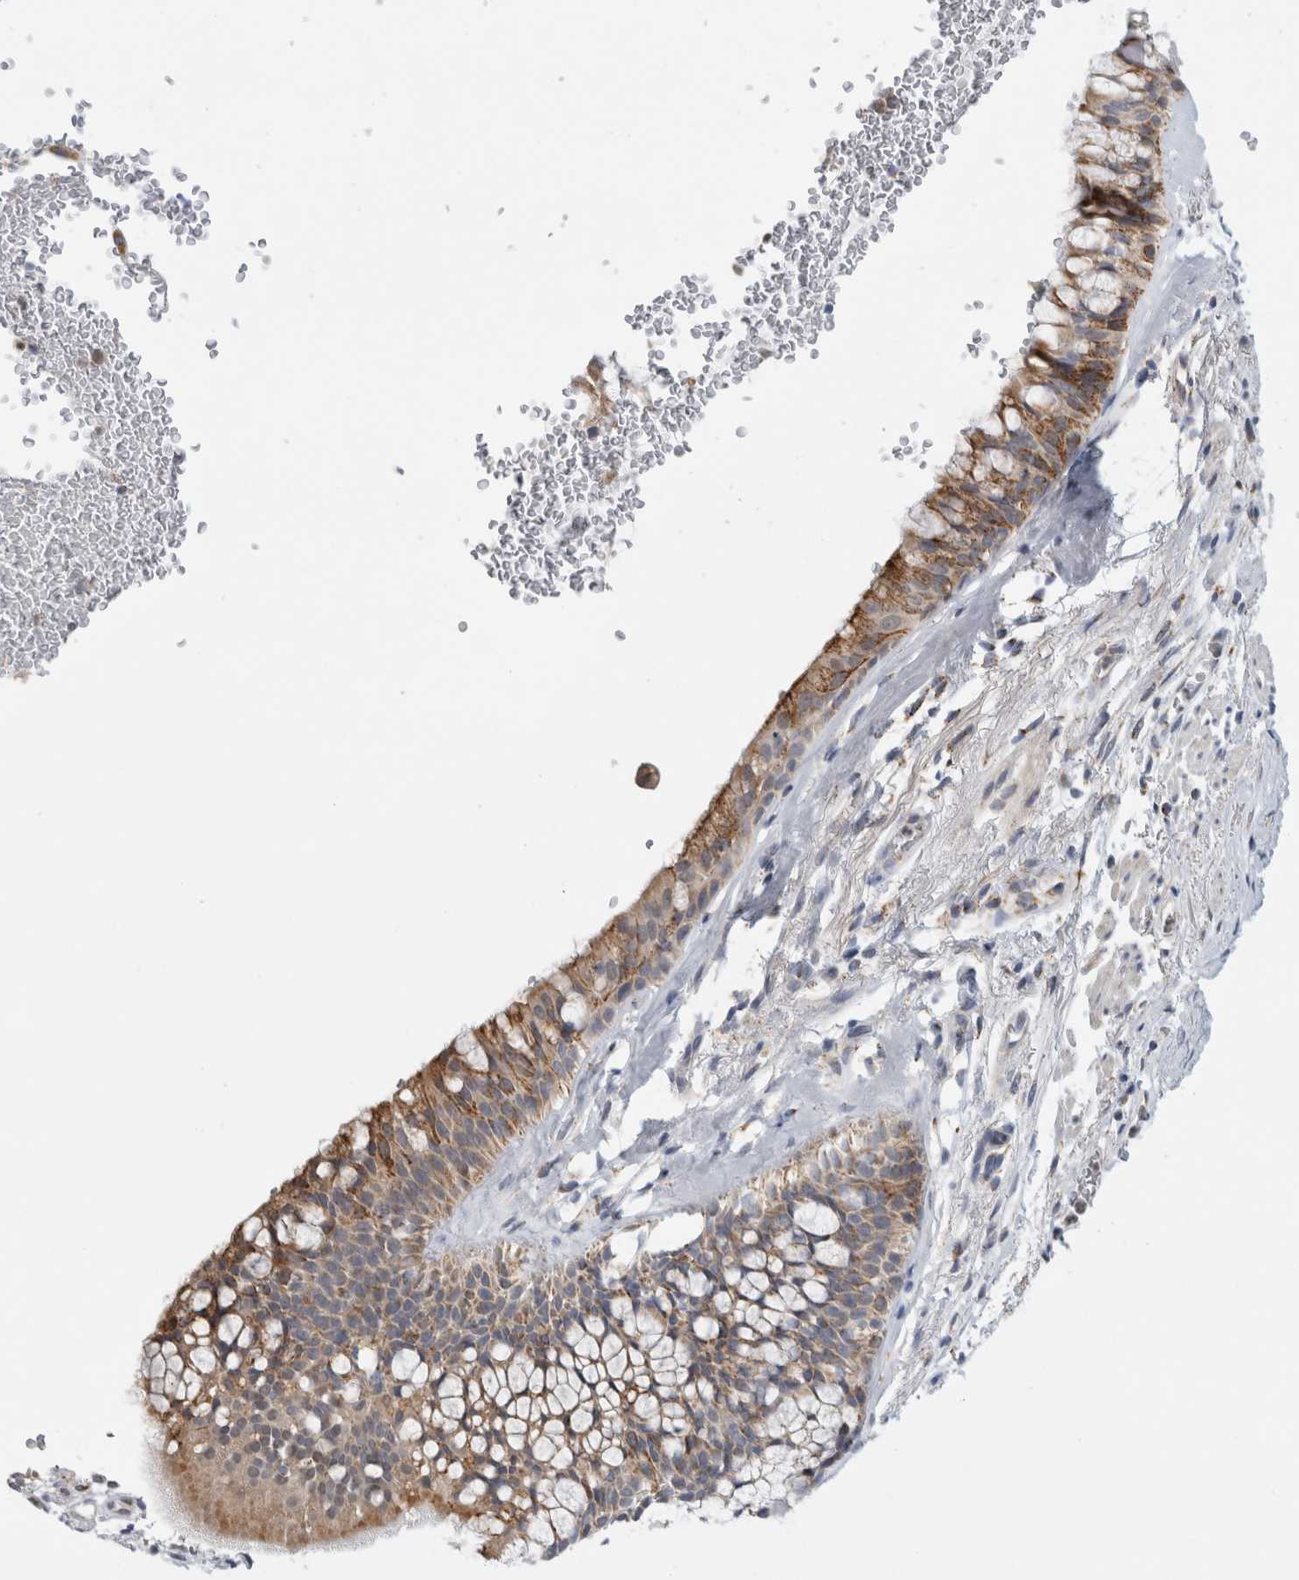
{"staining": {"intensity": "moderate", "quantity": ">75%", "location": "cytoplasmic/membranous"}, "tissue": "bronchus", "cell_type": "Respiratory epithelial cells", "image_type": "normal", "snomed": [{"axis": "morphology", "description": "Normal tissue, NOS"}, {"axis": "topography", "description": "Cartilage tissue"}, {"axis": "topography", "description": "Bronchus"}], "caption": "This histopathology image exhibits normal bronchus stained with immunohistochemistry to label a protein in brown. The cytoplasmic/membranous of respiratory epithelial cells show moderate positivity for the protein. Nuclei are counter-stained blue.", "gene": "RAB18", "patient": {"sex": "female", "age": 53}}